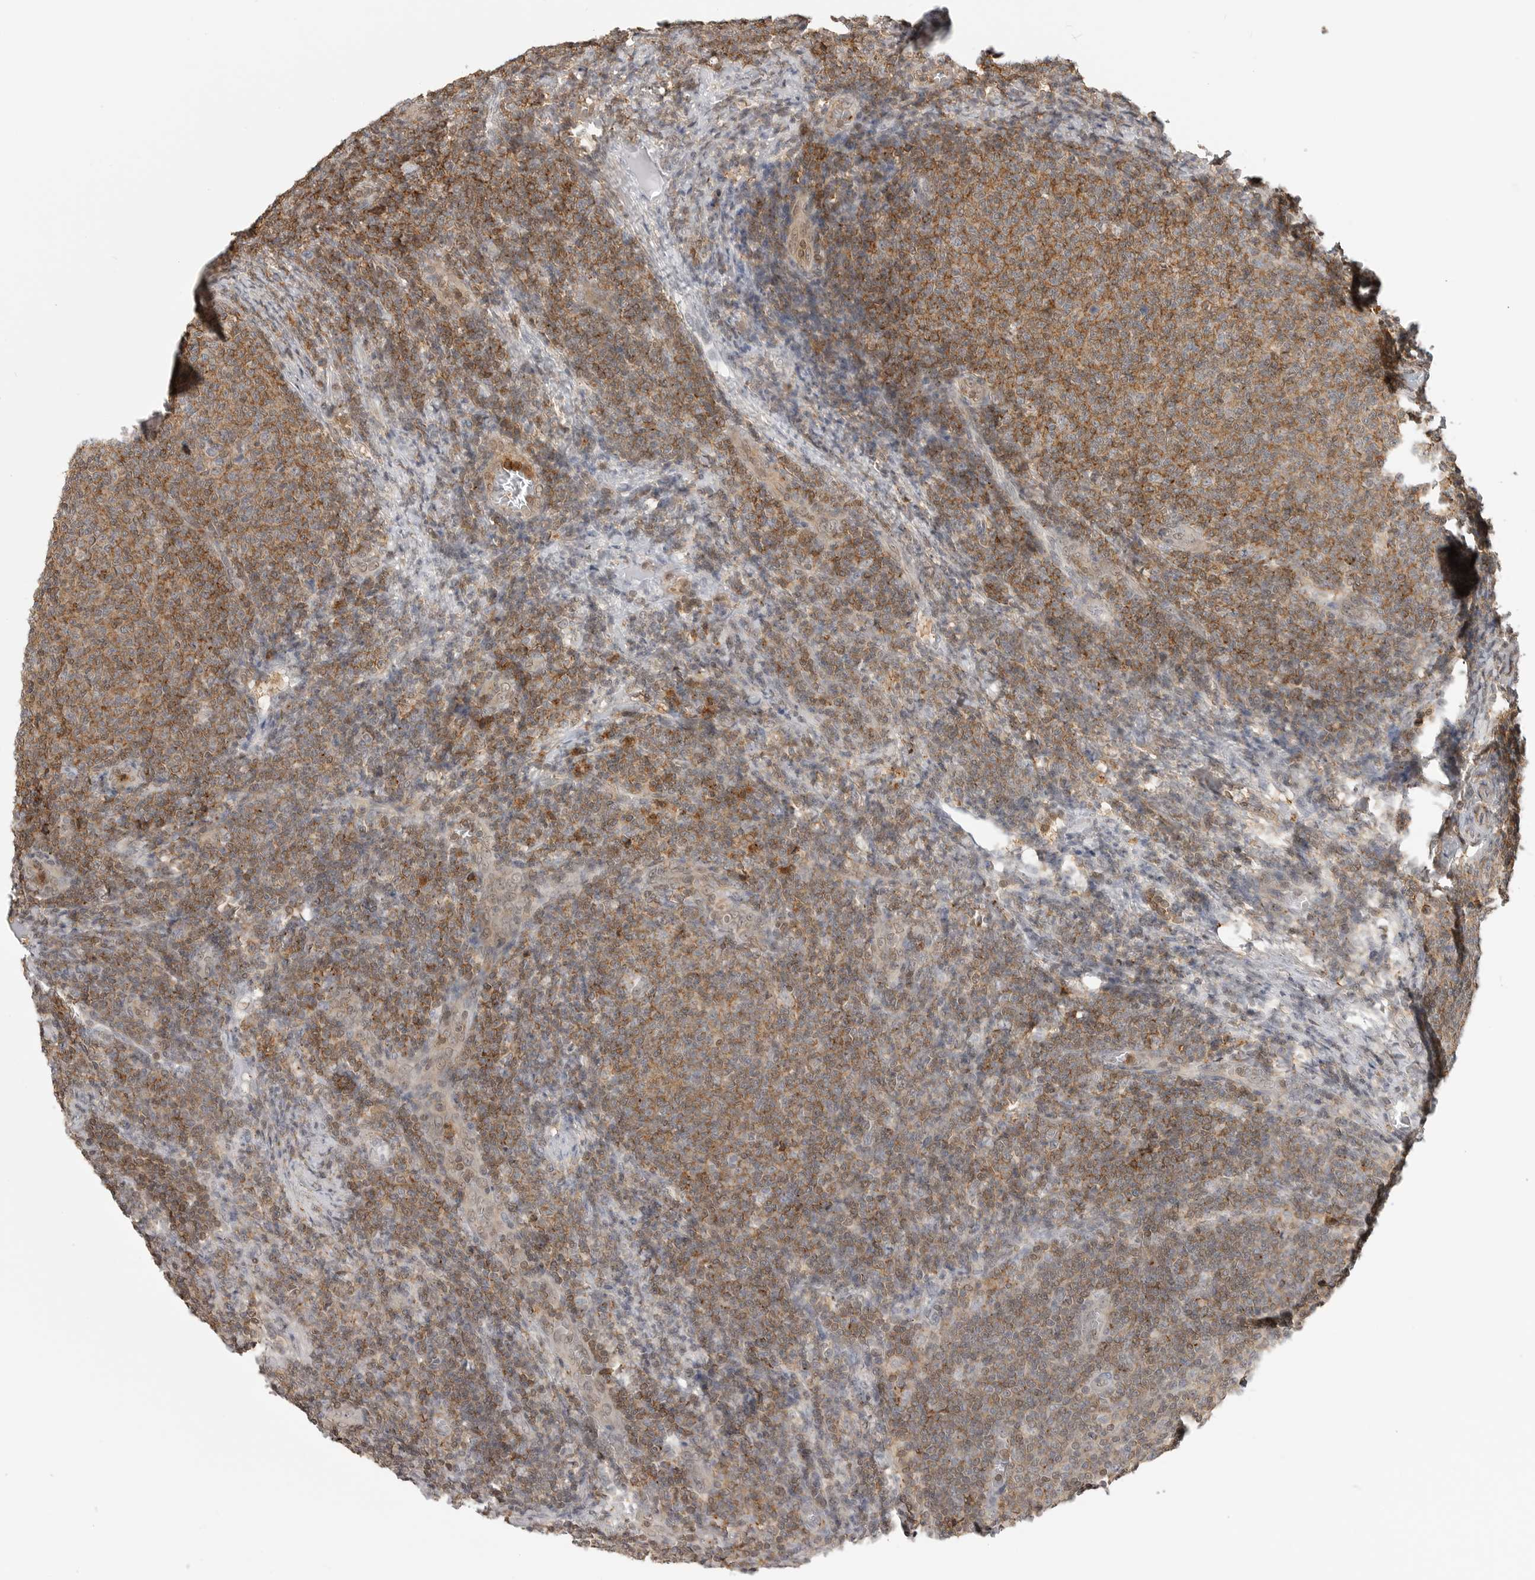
{"staining": {"intensity": "moderate", "quantity": ">75%", "location": "cytoplasmic/membranous"}, "tissue": "lymphoma", "cell_type": "Tumor cells", "image_type": "cancer", "snomed": [{"axis": "morphology", "description": "Malignant lymphoma, non-Hodgkin's type, Low grade"}, {"axis": "topography", "description": "Lymph node"}], "caption": "Low-grade malignant lymphoma, non-Hodgkin's type stained for a protein shows moderate cytoplasmic/membranous positivity in tumor cells.", "gene": "ANXA11", "patient": {"sex": "male", "age": 66}}